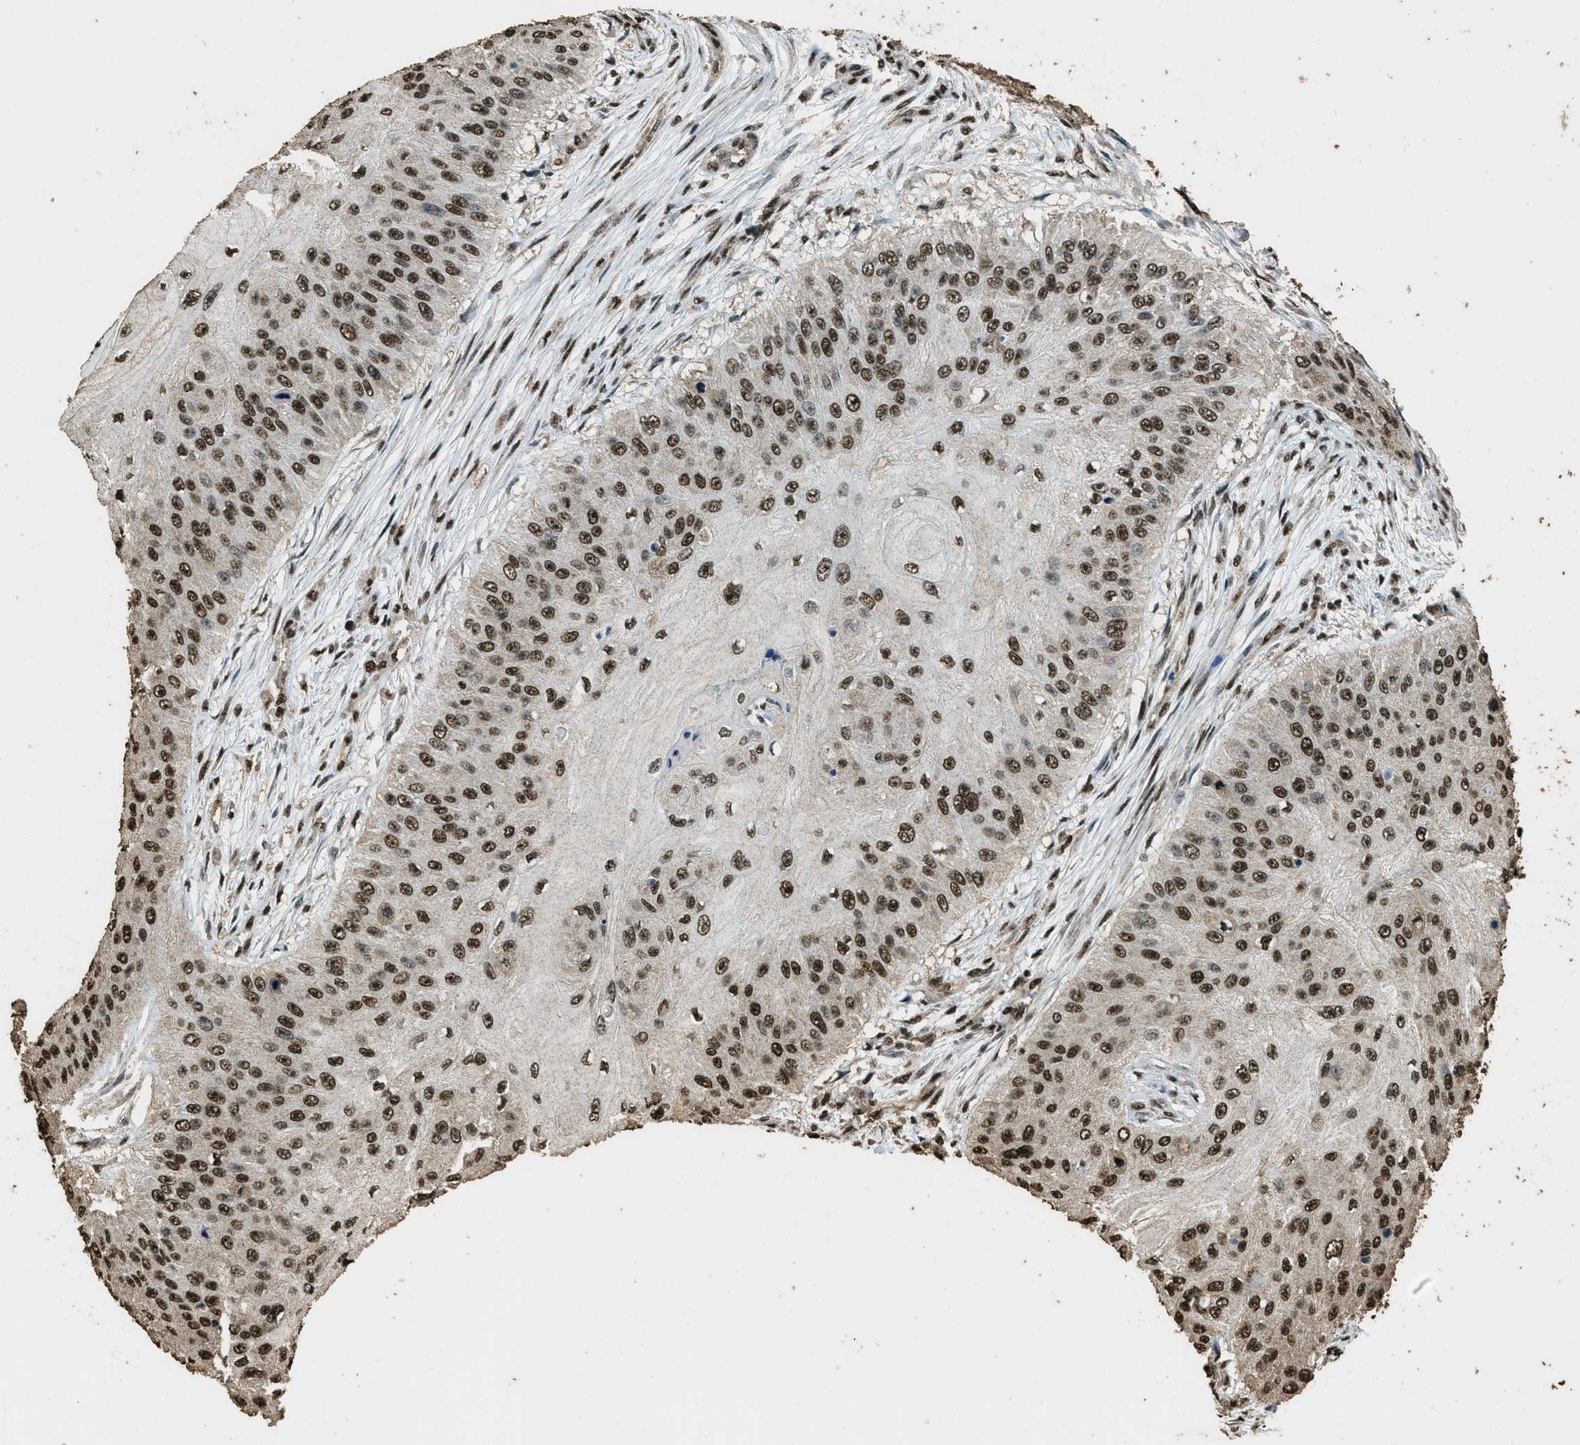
{"staining": {"intensity": "strong", "quantity": ">75%", "location": "nuclear"}, "tissue": "skin cancer", "cell_type": "Tumor cells", "image_type": "cancer", "snomed": [{"axis": "morphology", "description": "Squamous cell carcinoma, NOS"}, {"axis": "topography", "description": "Skin"}], "caption": "Immunohistochemistry histopathology image of skin squamous cell carcinoma stained for a protein (brown), which demonstrates high levels of strong nuclear expression in about >75% of tumor cells.", "gene": "MYB", "patient": {"sex": "female", "age": 80}}